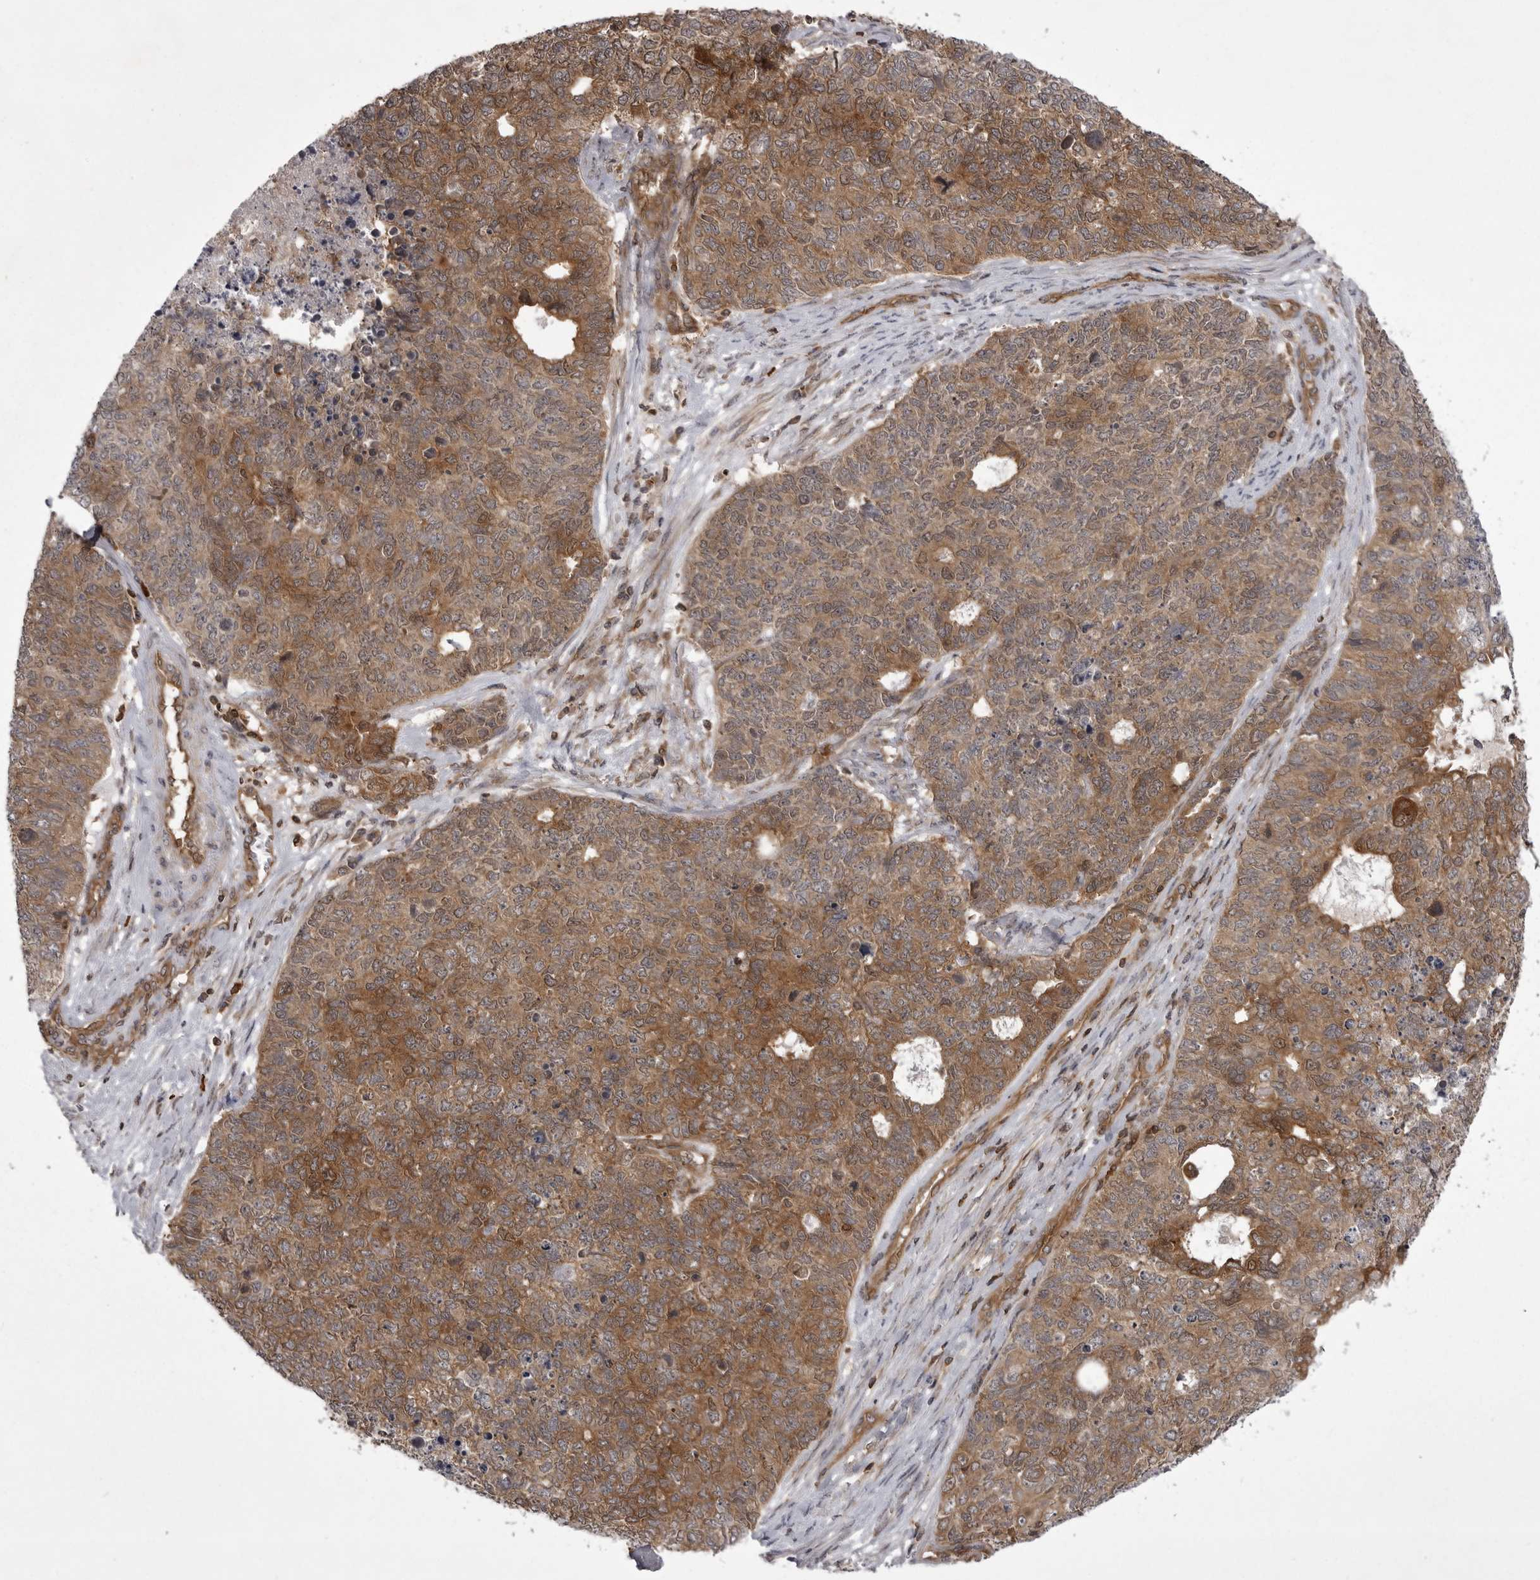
{"staining": {"intensity": "strong", "quantity": ">75%", "location": "cytoplasmic/membranous"}, "tissue": "cervical cancer", "cell_type": "Tumor cells", "image_type": "cancer", "snomed": [{"axis": "morphology", "description": "Squamous cell carcinoma, NOS"}, {"axis": "topography", "description": "Cervix"}], "caption": "An IHC photomicrograph of neoplastic tissue is shown. Protein staining in brown labels strong cytoplasmic/membranous positivity in squamous cell carcinoma (cervical) within tumor cells. (DAB IHC, brown staining for protein, blue staining for nuclei).", "gene": "STK24", "patient": {"sex": "female", "age": 63}}